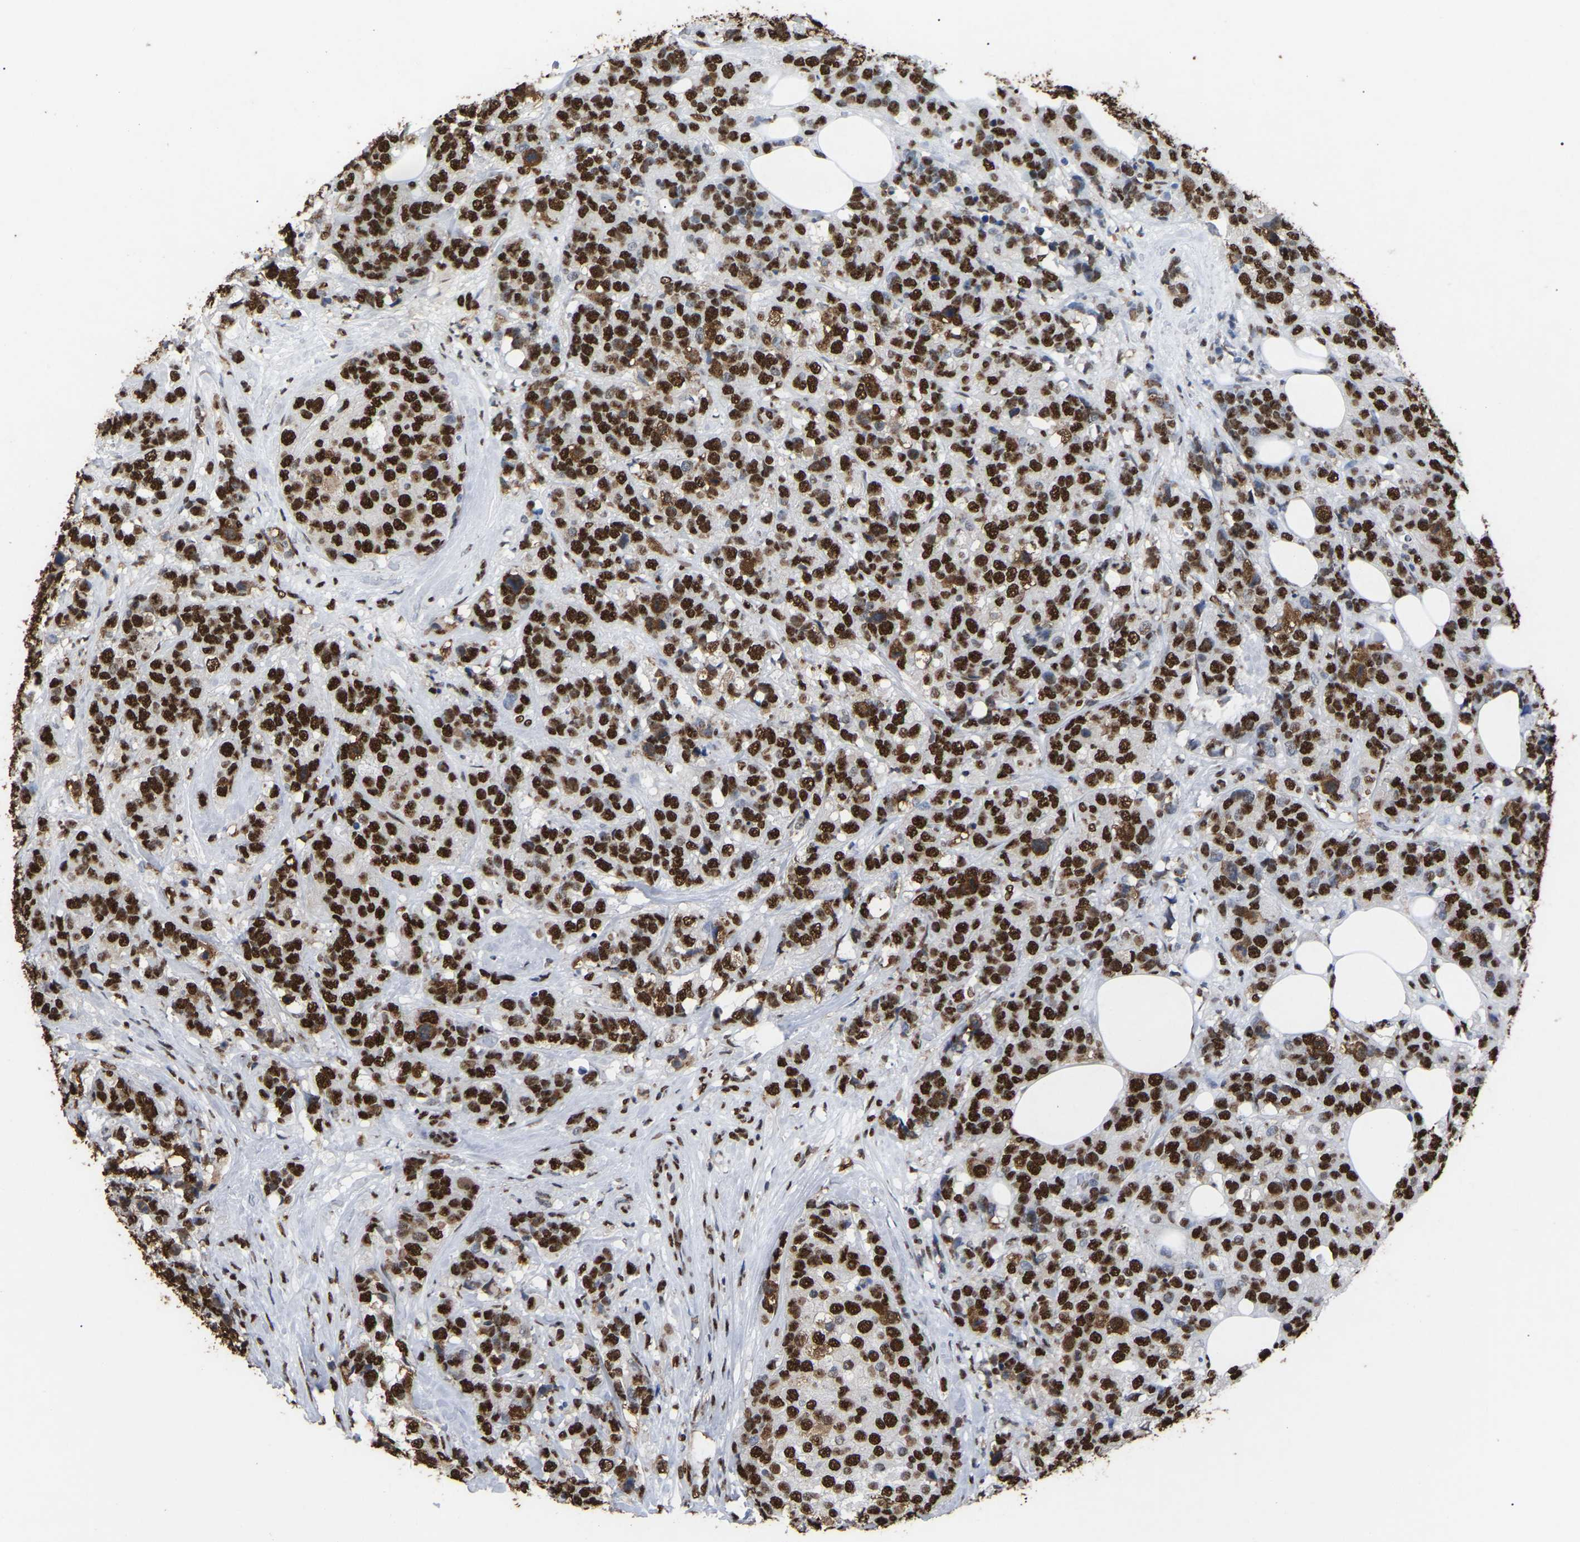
{"staining": {"intensity": "strong", "quantity": ">75%", "location": "nuclear"}, "tissue": "breast cancer", "cell_type": "Tumor cells", "image_type": "cancer", "snomed": [{"axis": "morphology", "description": "Lobular carcinoma"}, {"axis": "topography", "description": "Breast"}], "caption": "Breast cancer stained for a protein (brown) exhibits strong nuclear positive expression in approximately >75% of tumor cells.", "gene": "RBL2", "patient": {"sex": "female", "age": 59}}